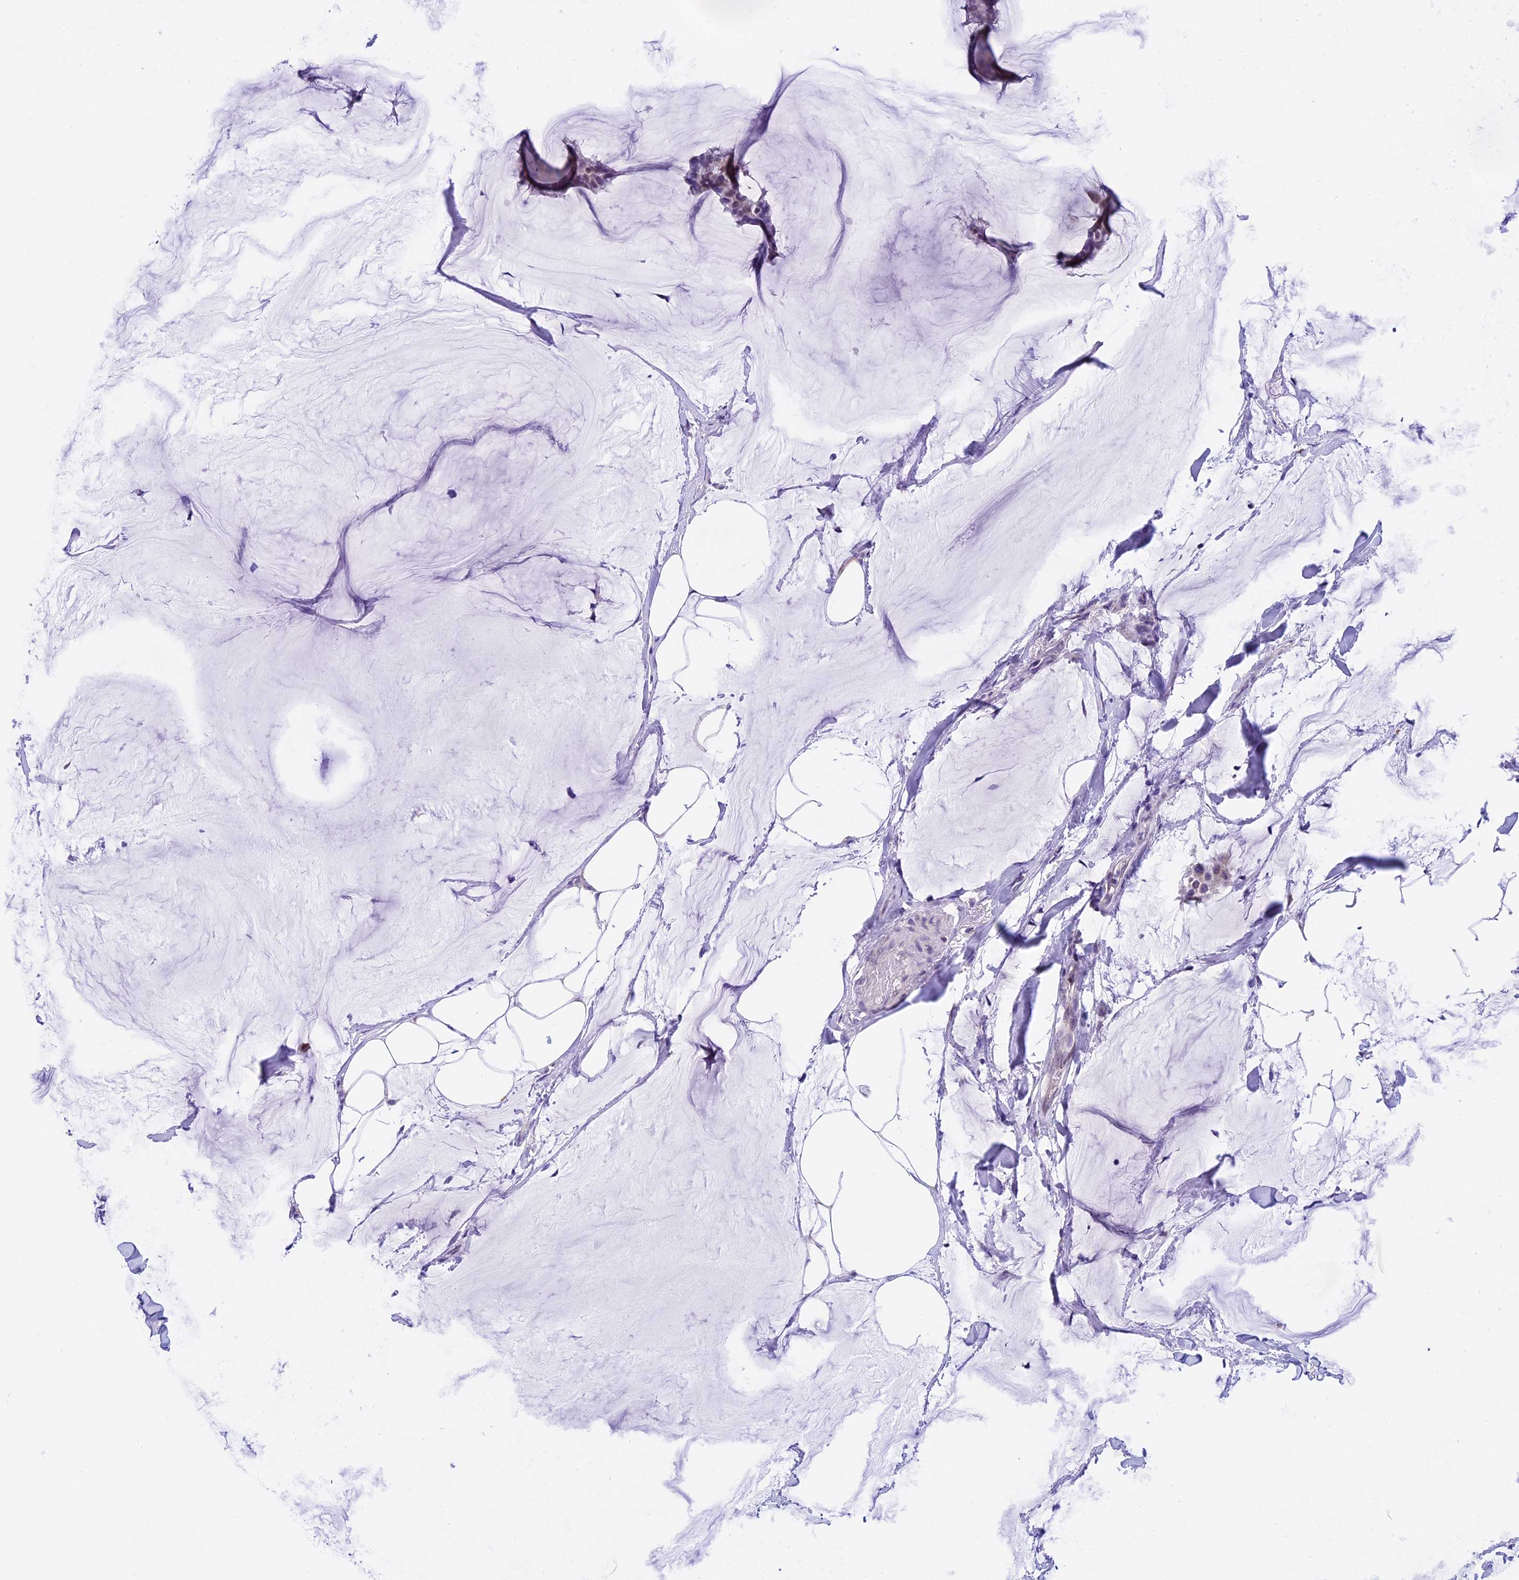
{"staining": {"intensity": "weak", "quantity": "<25%", "location": "nuclear"}, "tissue": "breast cancer", "cell_type": "Tumor cells", "image_type": "cancer", "snomed": [{"axis": "morphology", "description": "Duct carcinoma"}, {"axis": "topography", "description": "Breast"}], "caption": "Breast cancer was stained to show a protein in brown. There is no significant positivity in tumor cells.", "gene": "ZNF317", "patient": {"sex": "female", "age": 93}}